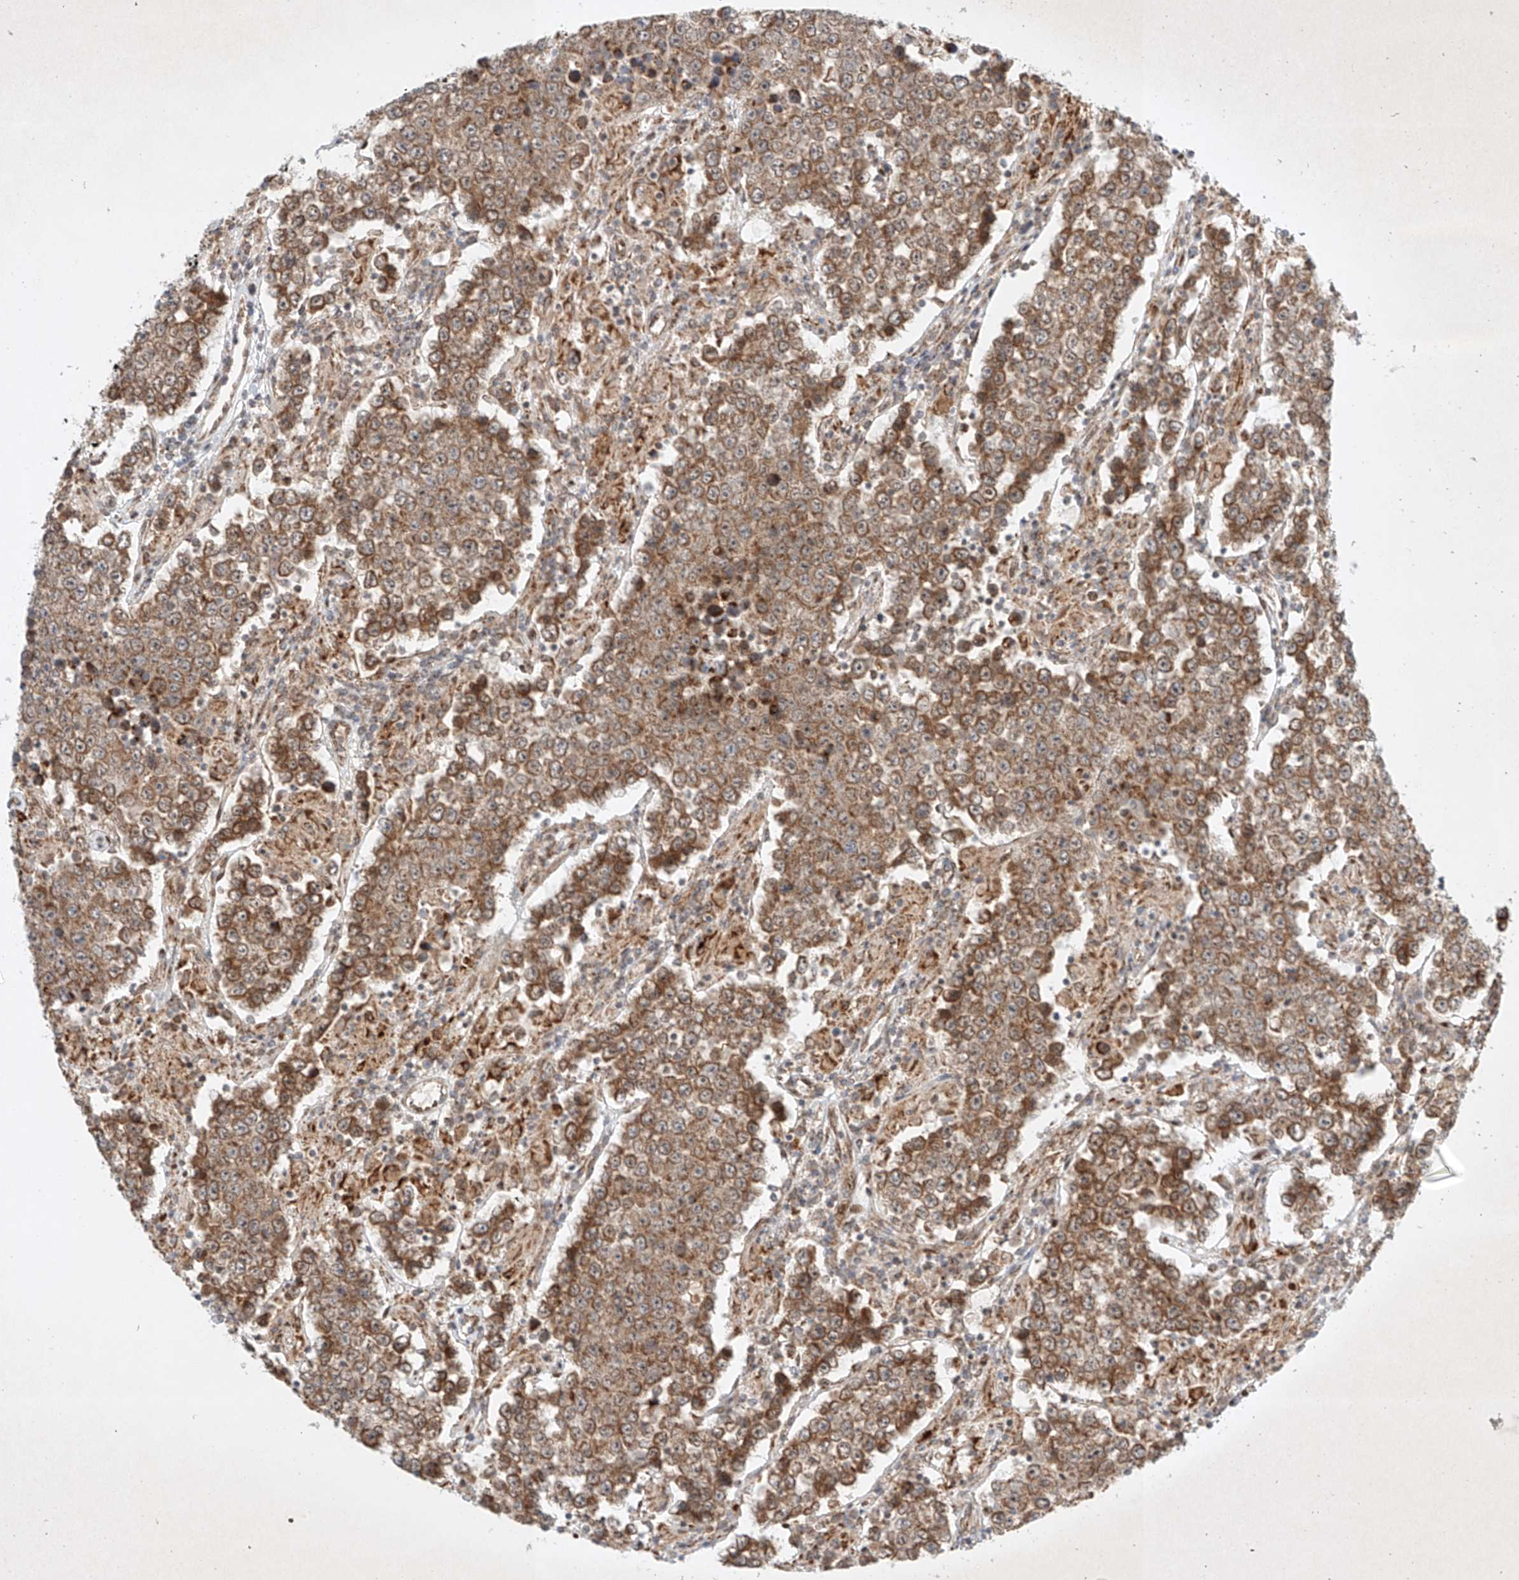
{"staining": {"intensity": "moderate", "quantity": ">75%", "location": "cytoplasmic/membranous"}, "tissue": "testis cancer", "cell_type": "Tumor cells", "image_type": "cancer", "snomed": [{"axis": "morphology", "description": "Normal tissue, NOS"}, {"axis": "morphology", "description": "Urothelial carcinoma, High grade"}, {"axis": "morphology", "description": "Seminoma, NOS"}, {"axis": "morphology", "description": "Carcinoma, Embryonal, NOS"}, {"axis": "topography", "description": "Urinary bladder"}, {"axis": "topography", "description": "Testis"}], "caption": "Immunohistochemistry (DAB) staining of testis cancer (seminoma) exhibits moderate cytoplasmic/membranous protein expression in about >75% of tumor cells.", "gene": "EPG5", "patient": {"sex": "male", "age": 41}}